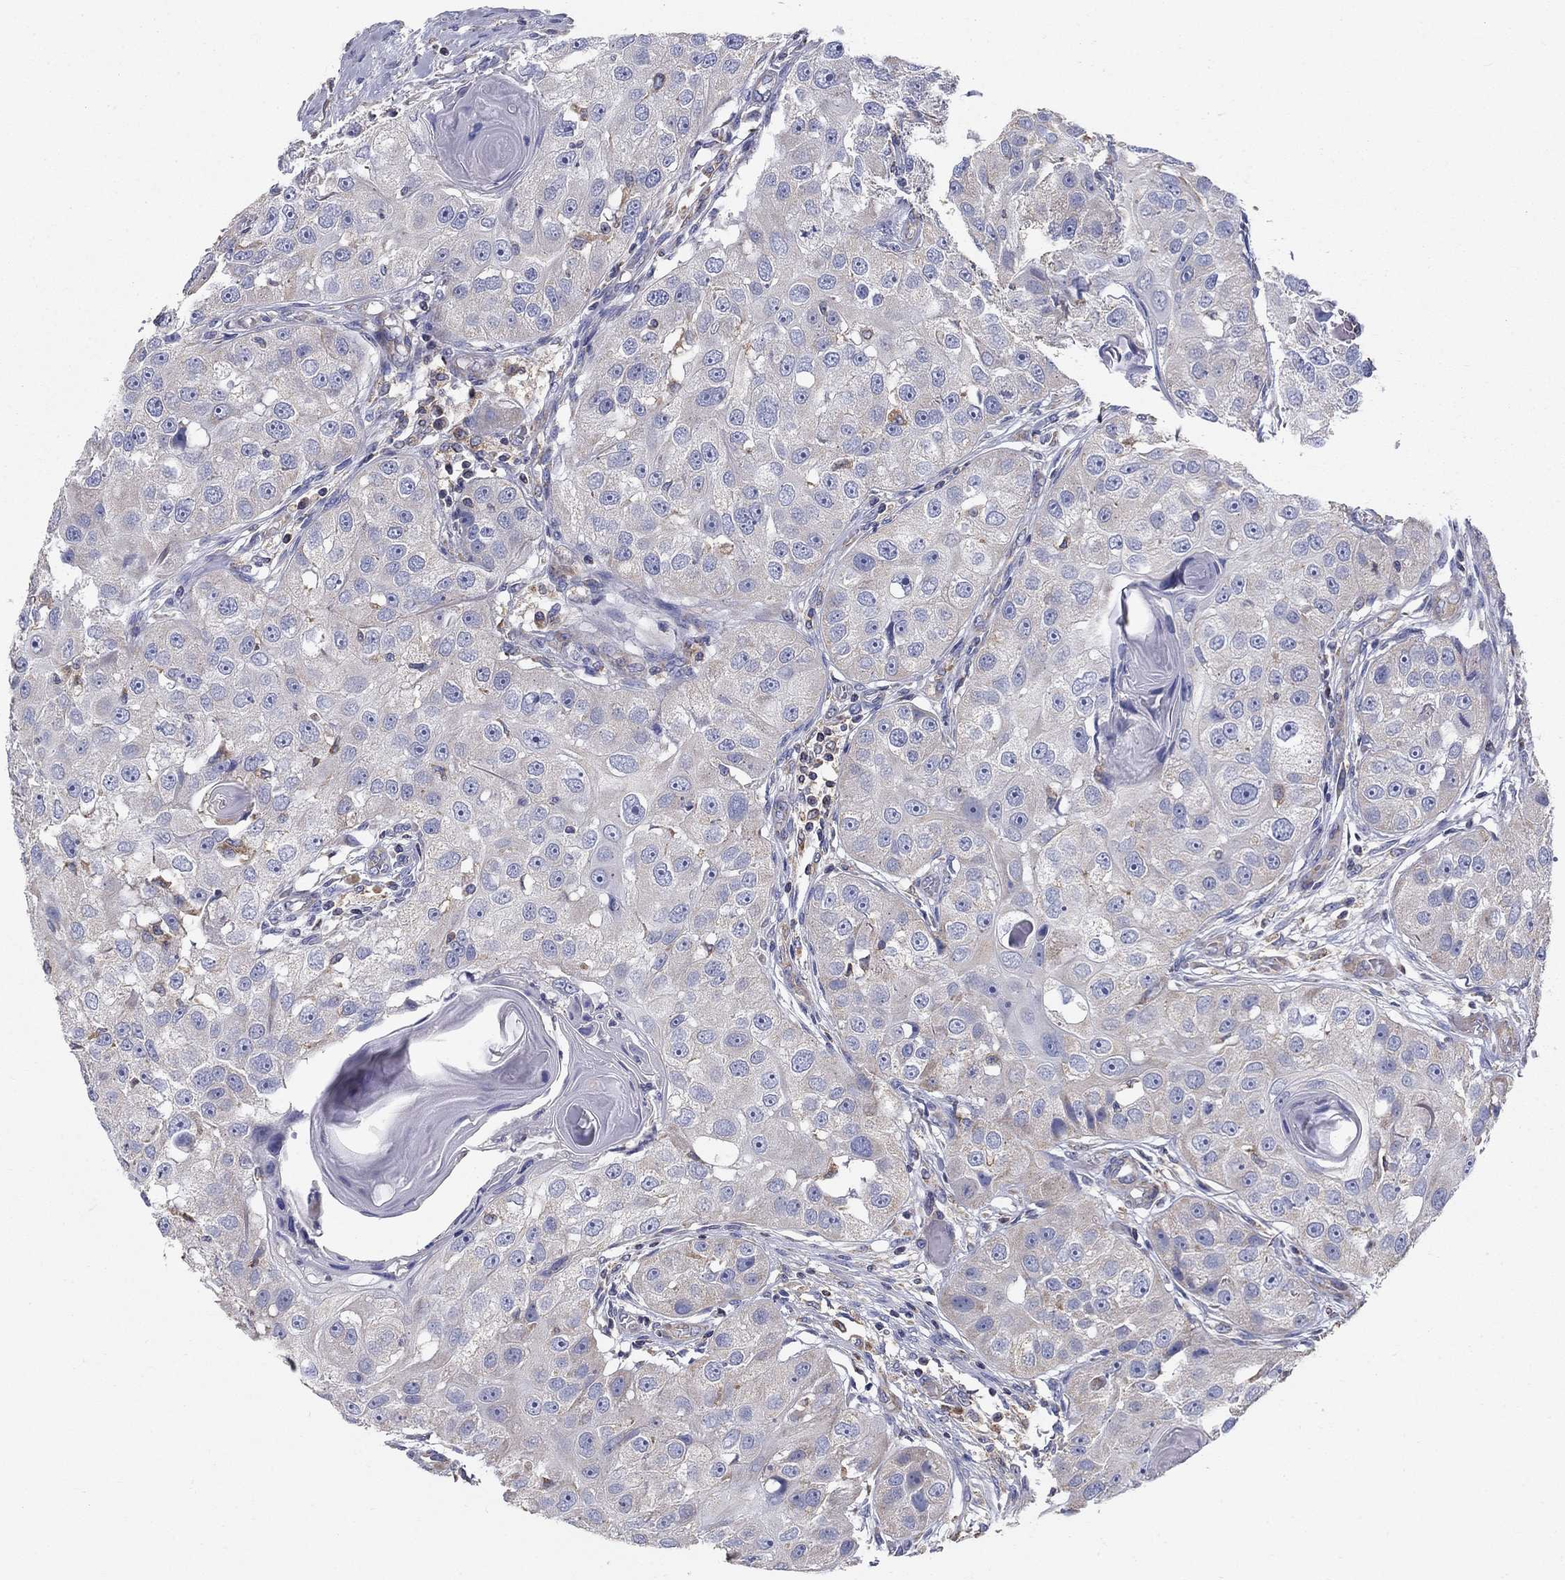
{"staining": {"intensity": "negative", "quantity": "none", "location": "none"}, "tissue": "head and neck cancer", "cell_type": "Tumor cells", "image_type": "cancer", "snomed": [{"axis": "morphology", "description": "Normal tissue, NOS"}, {"axis": "morphology", "description": "Squamous cell carcinoma, NOS"}, {"axis": "topography", "description": "Skeletal muscle"}, {"axis": "topography", "description": "Head-Neck"}], "caption": "DAB (3,3'-diaminobenzidine) immunohistochemical staining of head and neck cancer (squamous cell carcinoma) exhibits no significant expression in tumor cells.", "gene": "NME5", "patient": {"sex": "male", "age": 51}}